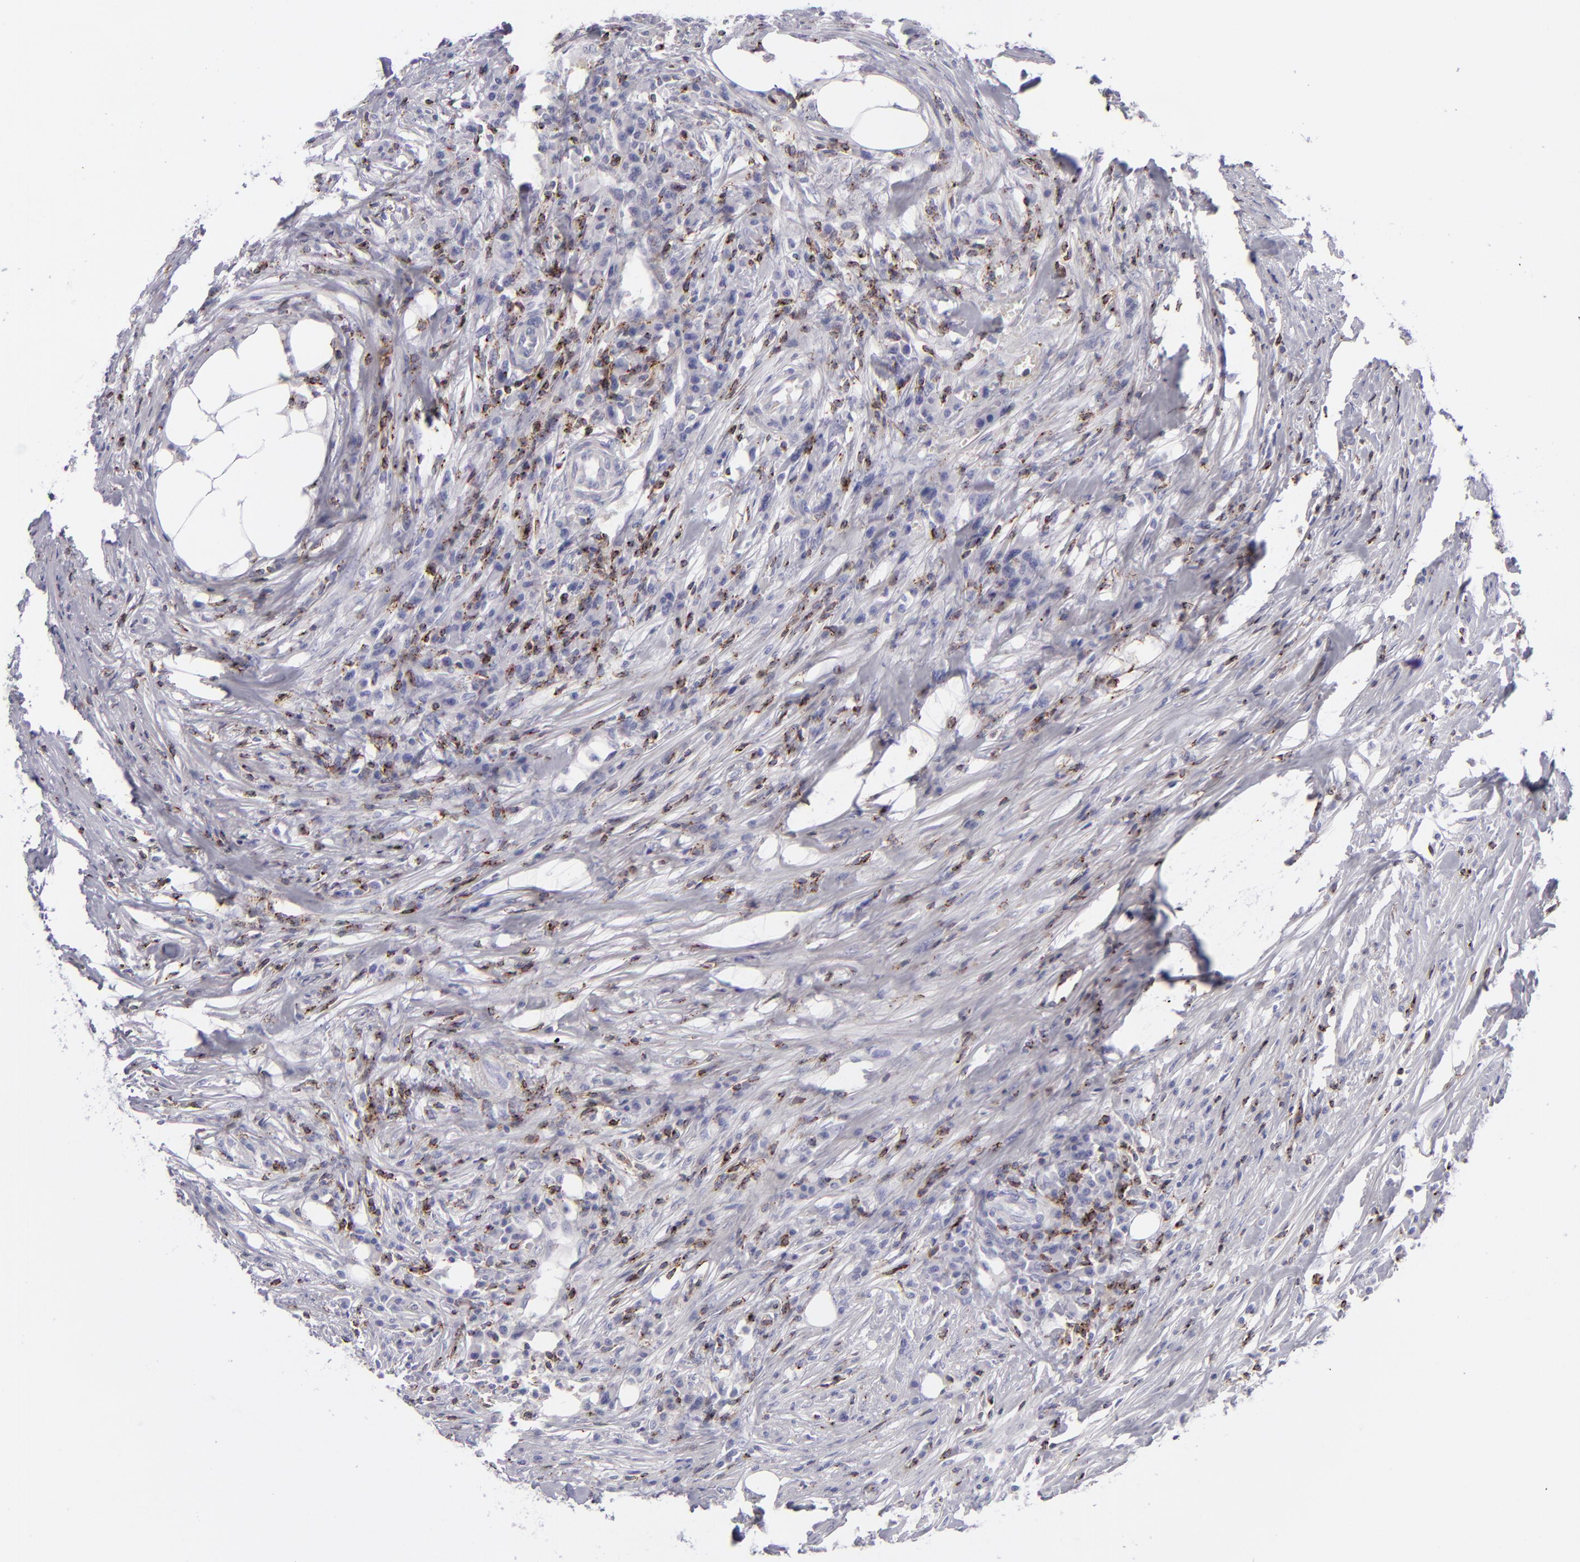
{"staining": {"intensity": "negative", "quantity": "none", "location": "none"}, "tissue": "colorectal cancer", "cell_type": "Tumor cells", "image_type": "cancer", "snomed": [{"axis": "morphology", "description": "Adenocarcinoma, NOS"}, {"axis": "topography", "description": "Colon"}], "caption": "This is a micrograph of immunohistochemistry (IHC) staining of colorectal adenocarcinoma, which shows no expression in tumor cells.", "gene": "CD2", "patient": {"sex": "male", "age": 71}}